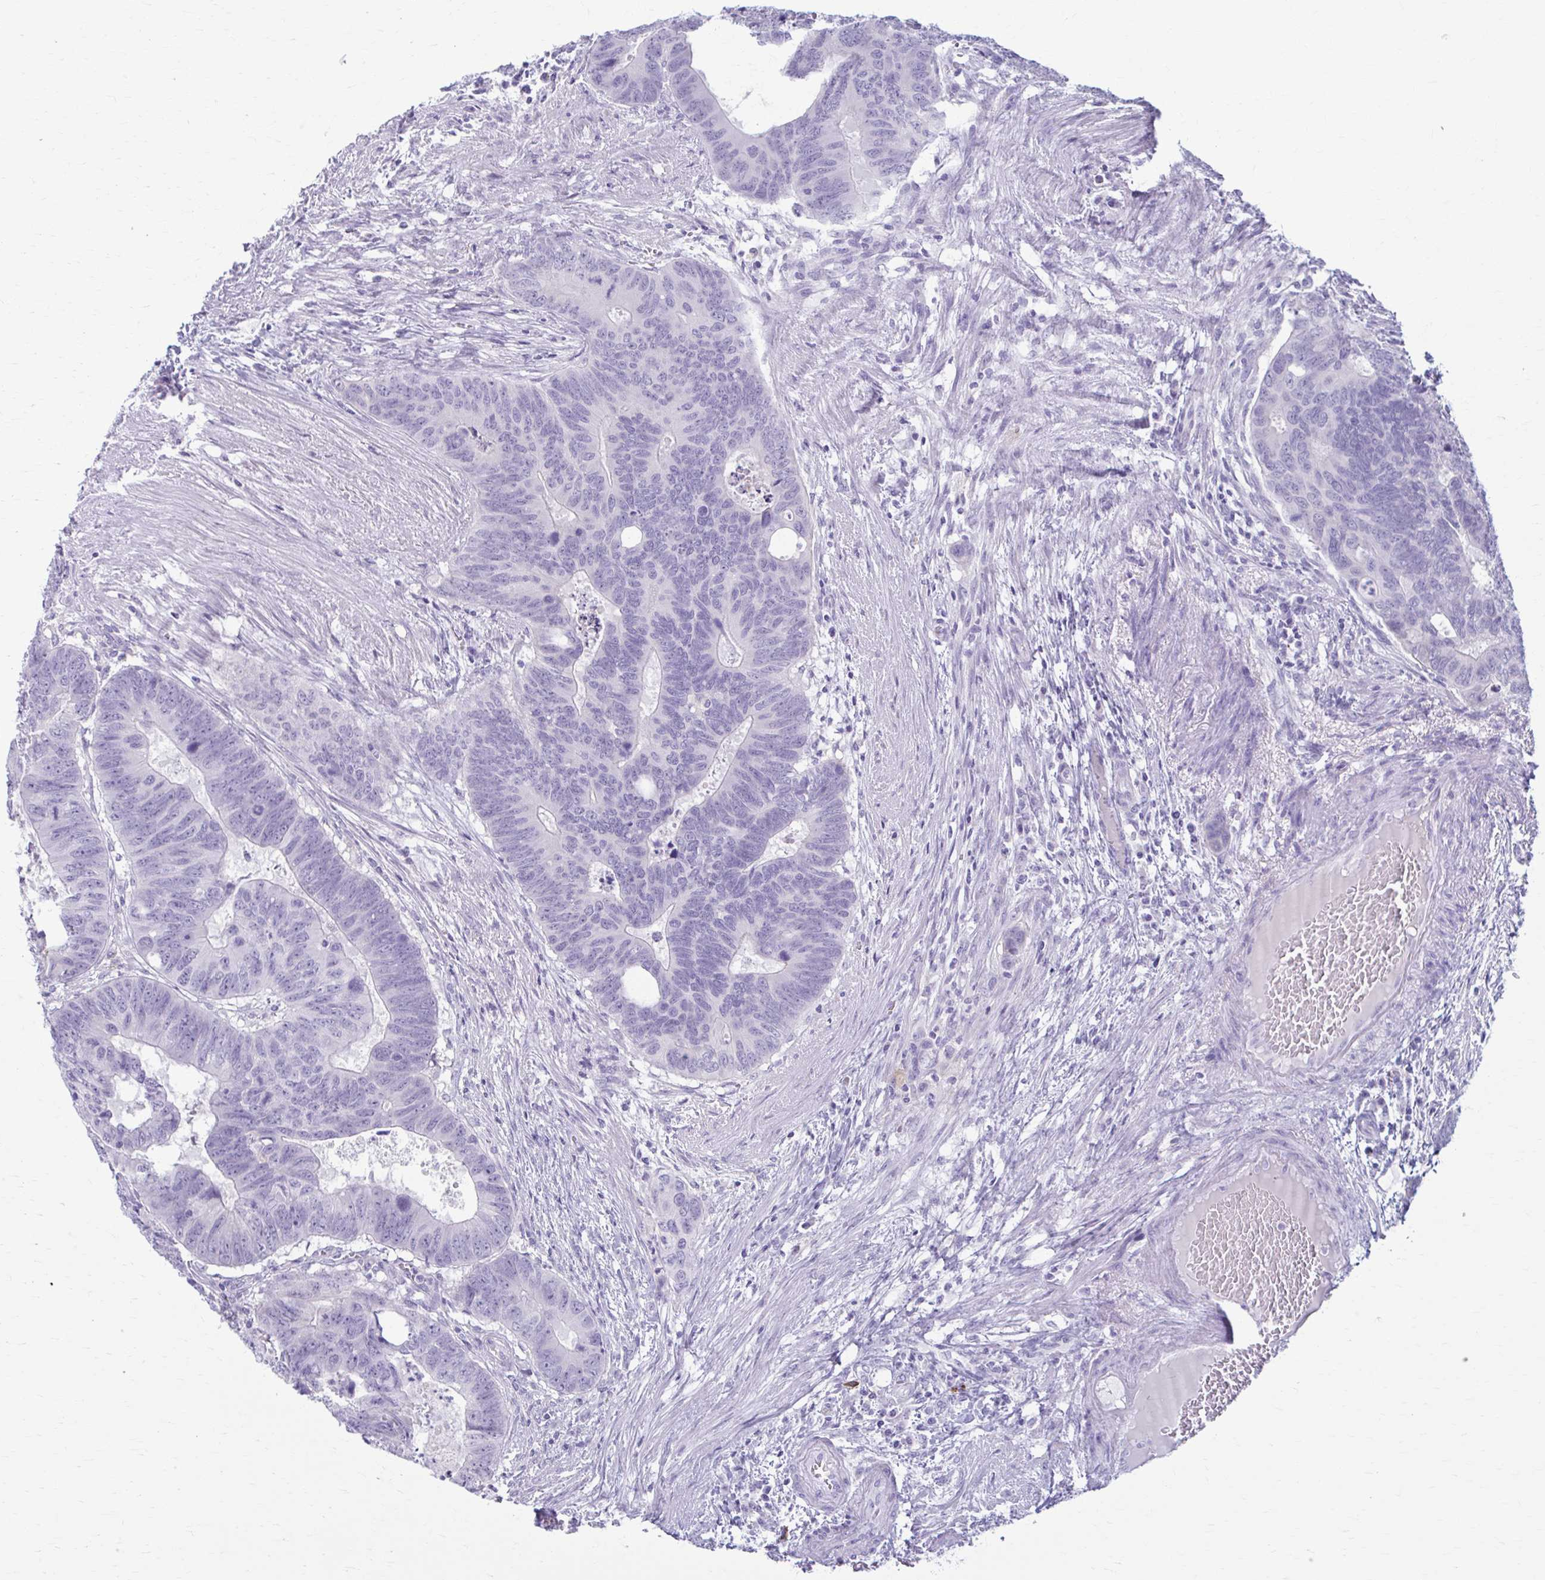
{"staining": {"intensity": "negative", "quantity": "none", "location": "none"}, "tissue": "colorectal cancer", "cell_type": "Tumor cells", "image_type": "cancer", "snomed": [{"axis": "morphology", "description": "Adenocarcinoma, NOS"}, {"axis": "topography", "description": "Colon"}], "caption": "Immunohistochemical staining of human colorectal cancer shows no significant positivity in tumor cells.", "gene": "LDLRAP1", "patient": {"sex": "male", "age": 62}}